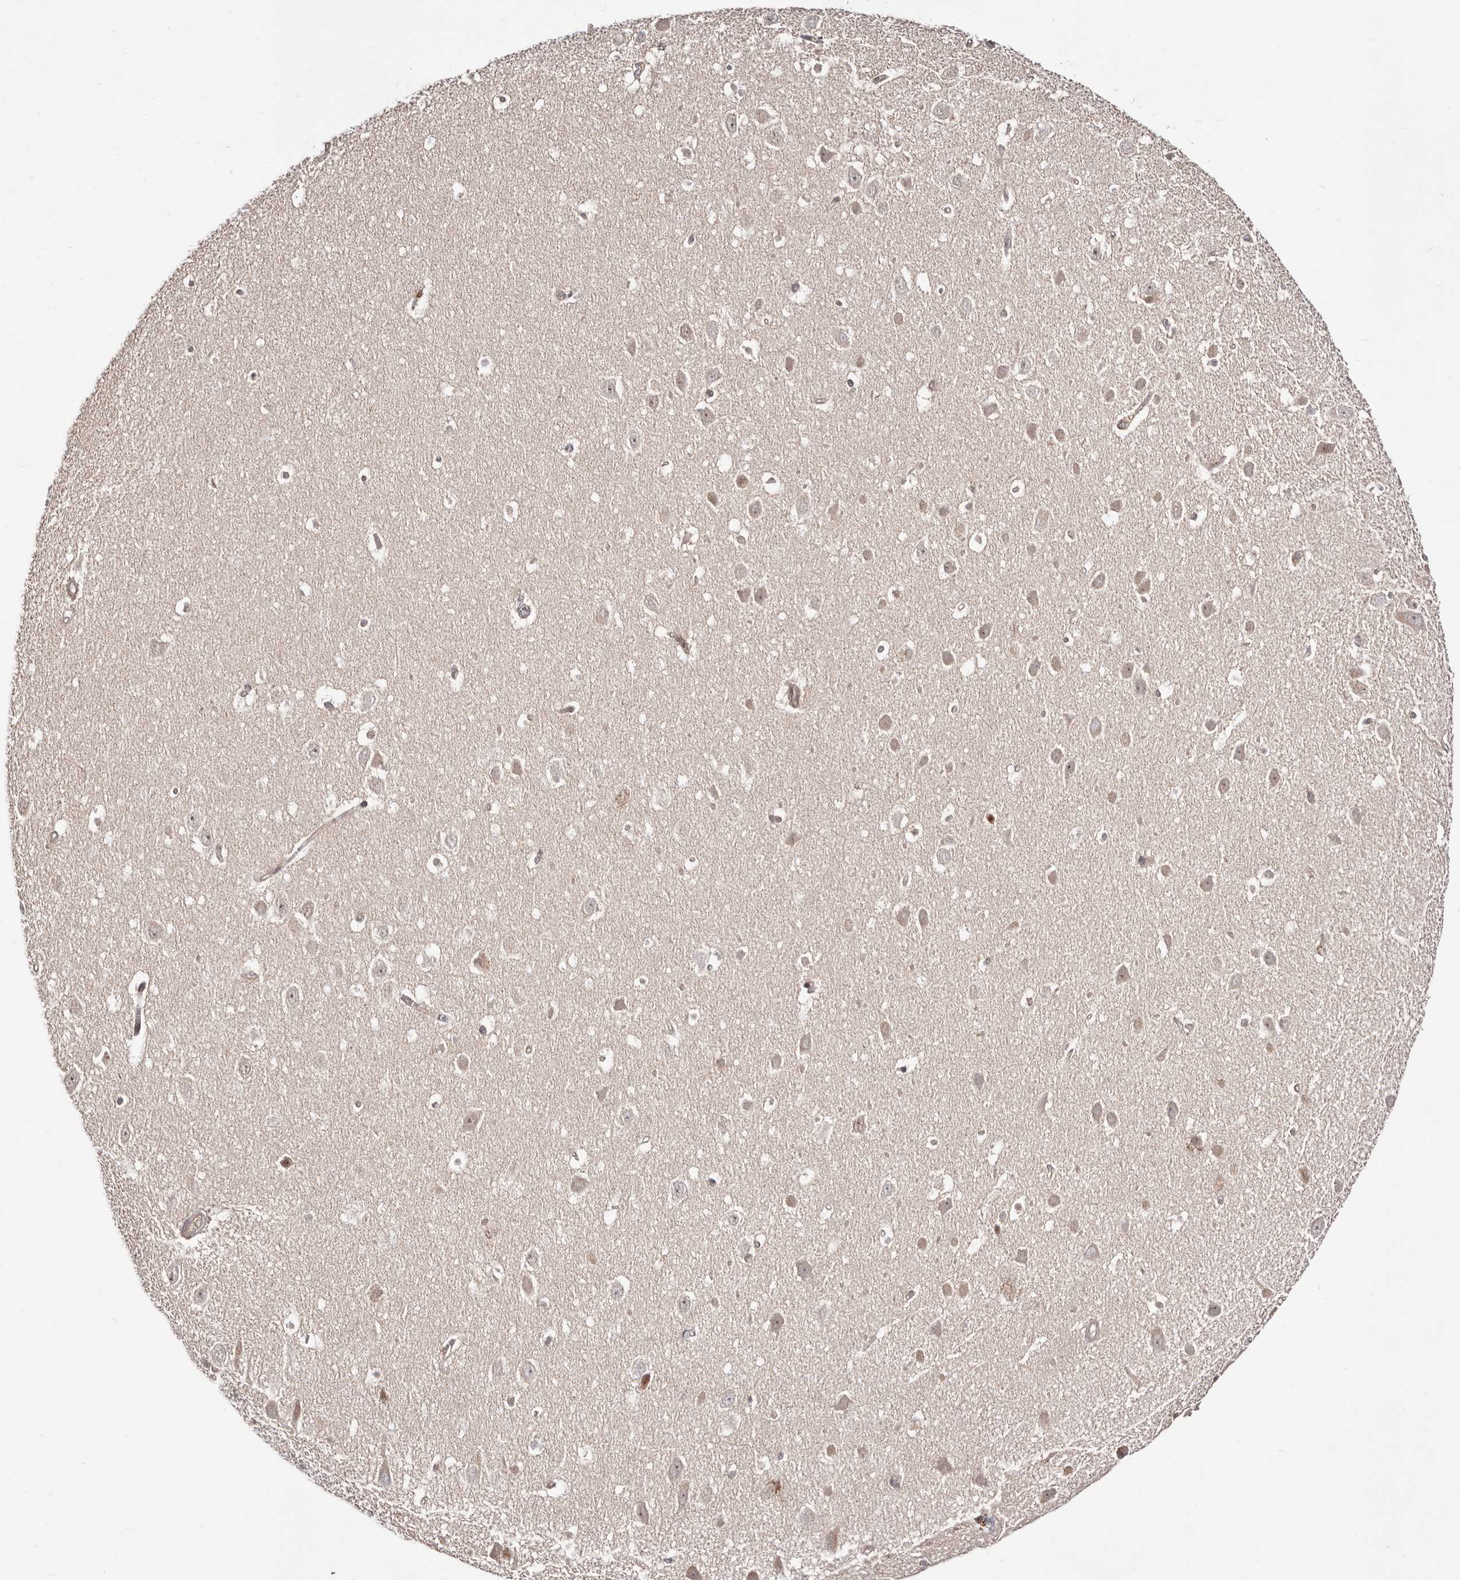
{"staining": {"intensity": "negative", "quantity": "none", "location": "none"}, "tissue": "hippocampus", "cell_type": "Glial cells", "image_type": "normal", "snomed": [{"axis": "morphology", "description": "Normal tissue, NOS"}, {"axis": "topography", "description": "Hippocampus"}], "caption": "This is an immunohistochemistry (IHC) image of benign hippocampus. There is no staining in glial cells.", "gene": "EGR3", "patient": {"sex": "female", "age": 64}}